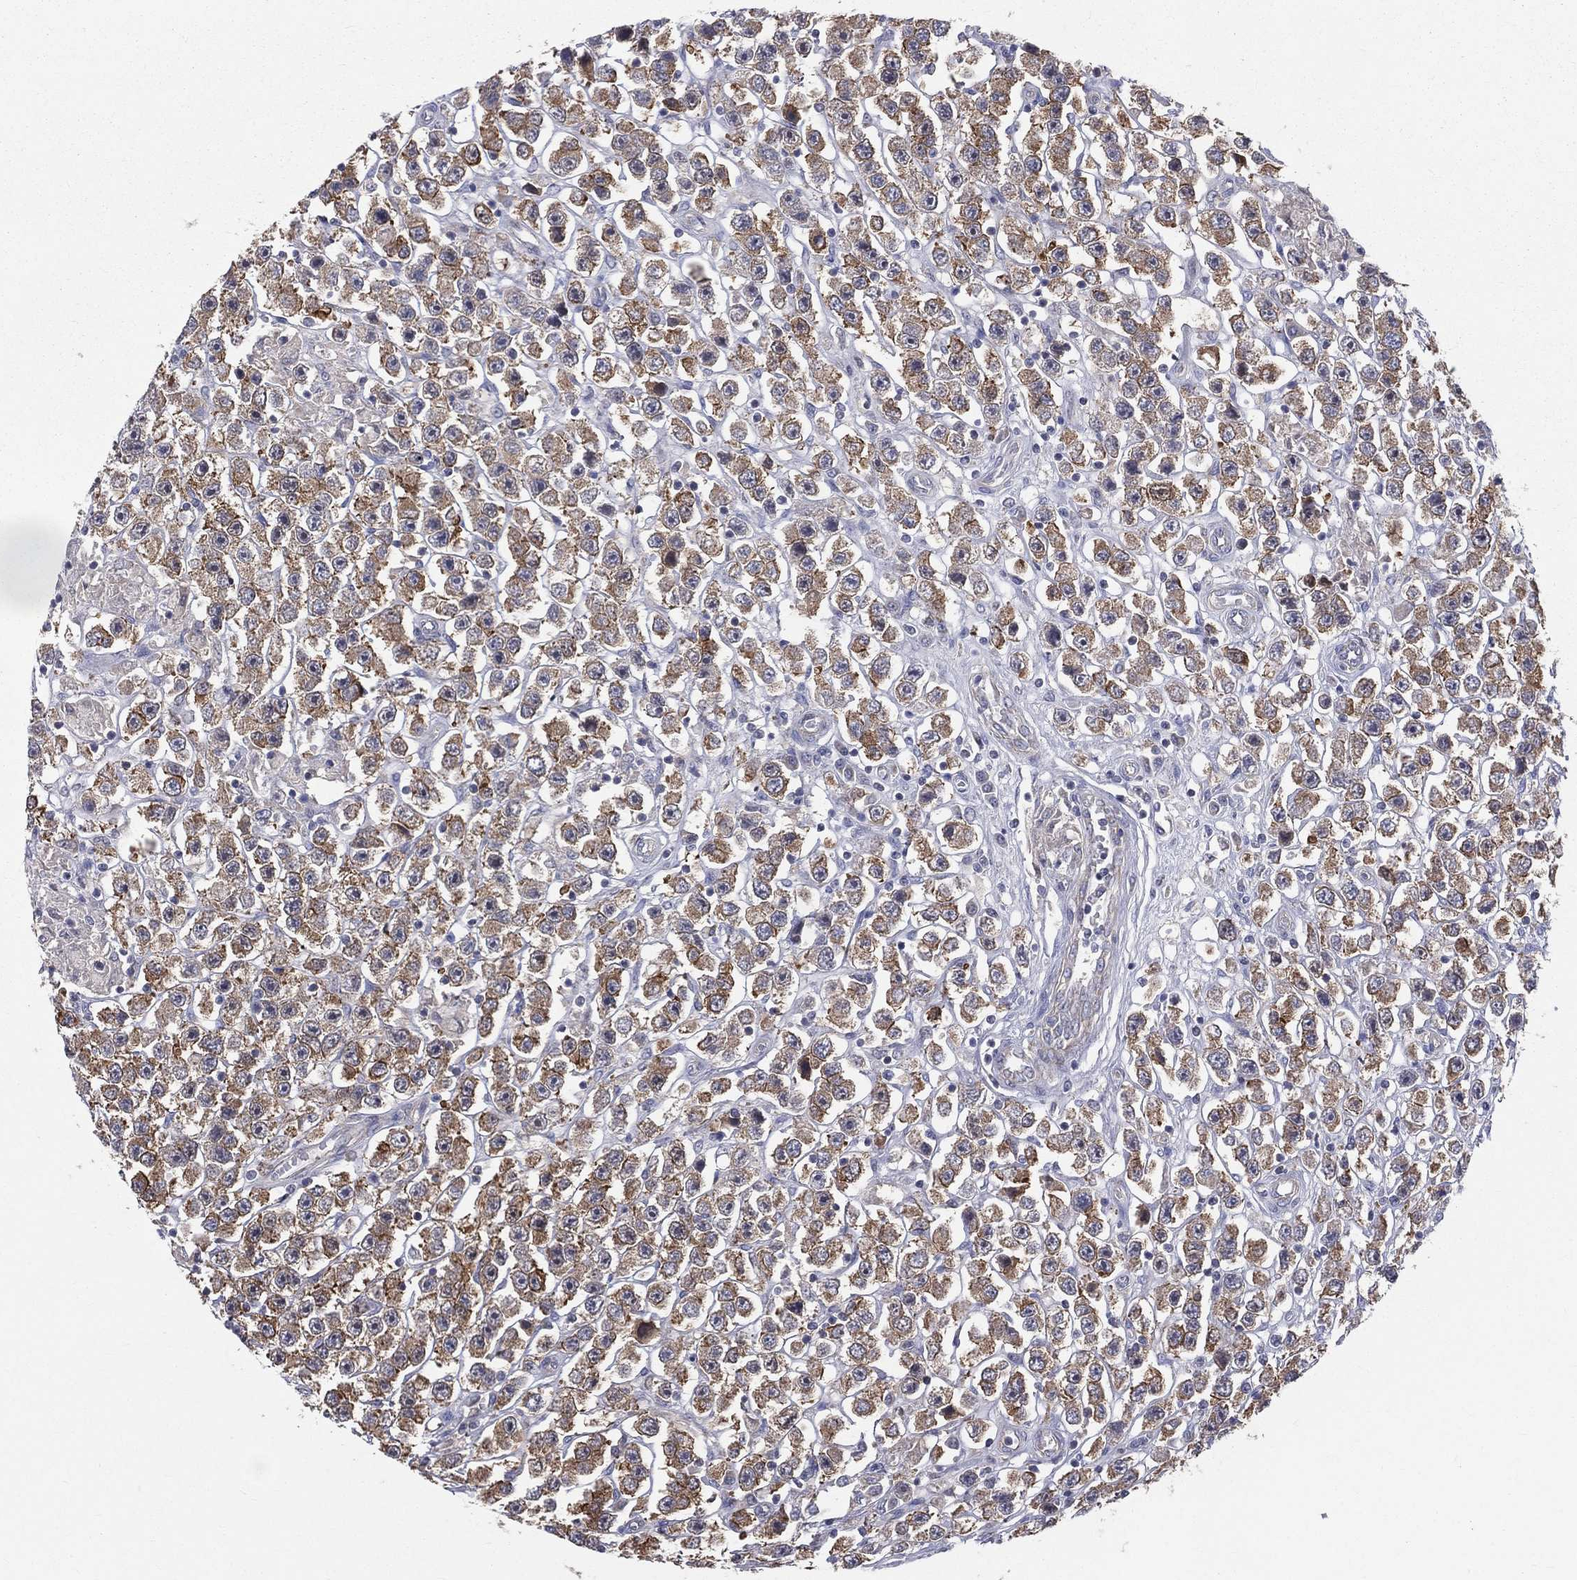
{"staining": {"intensity": "moderate", "quantity": ">75%", "location": "cytoplasmic/membranous"}, "tissue": "testis cancer", "cell_type": "Tumor cells", "image_type": "cancer", "snomed": [{"axis": "morphology", "description": "Seminoma, NOS"}, {"axis": "topography", "description": "Testis"}], "caption": "The photomicrograph exhibits a brown stain indicating the presence of a protein in the cytoplasmic/membranous of tumor cells in seminoma (testis).", "gene": "POMZP3", "patient": {"sex": "male", "age": 45}}